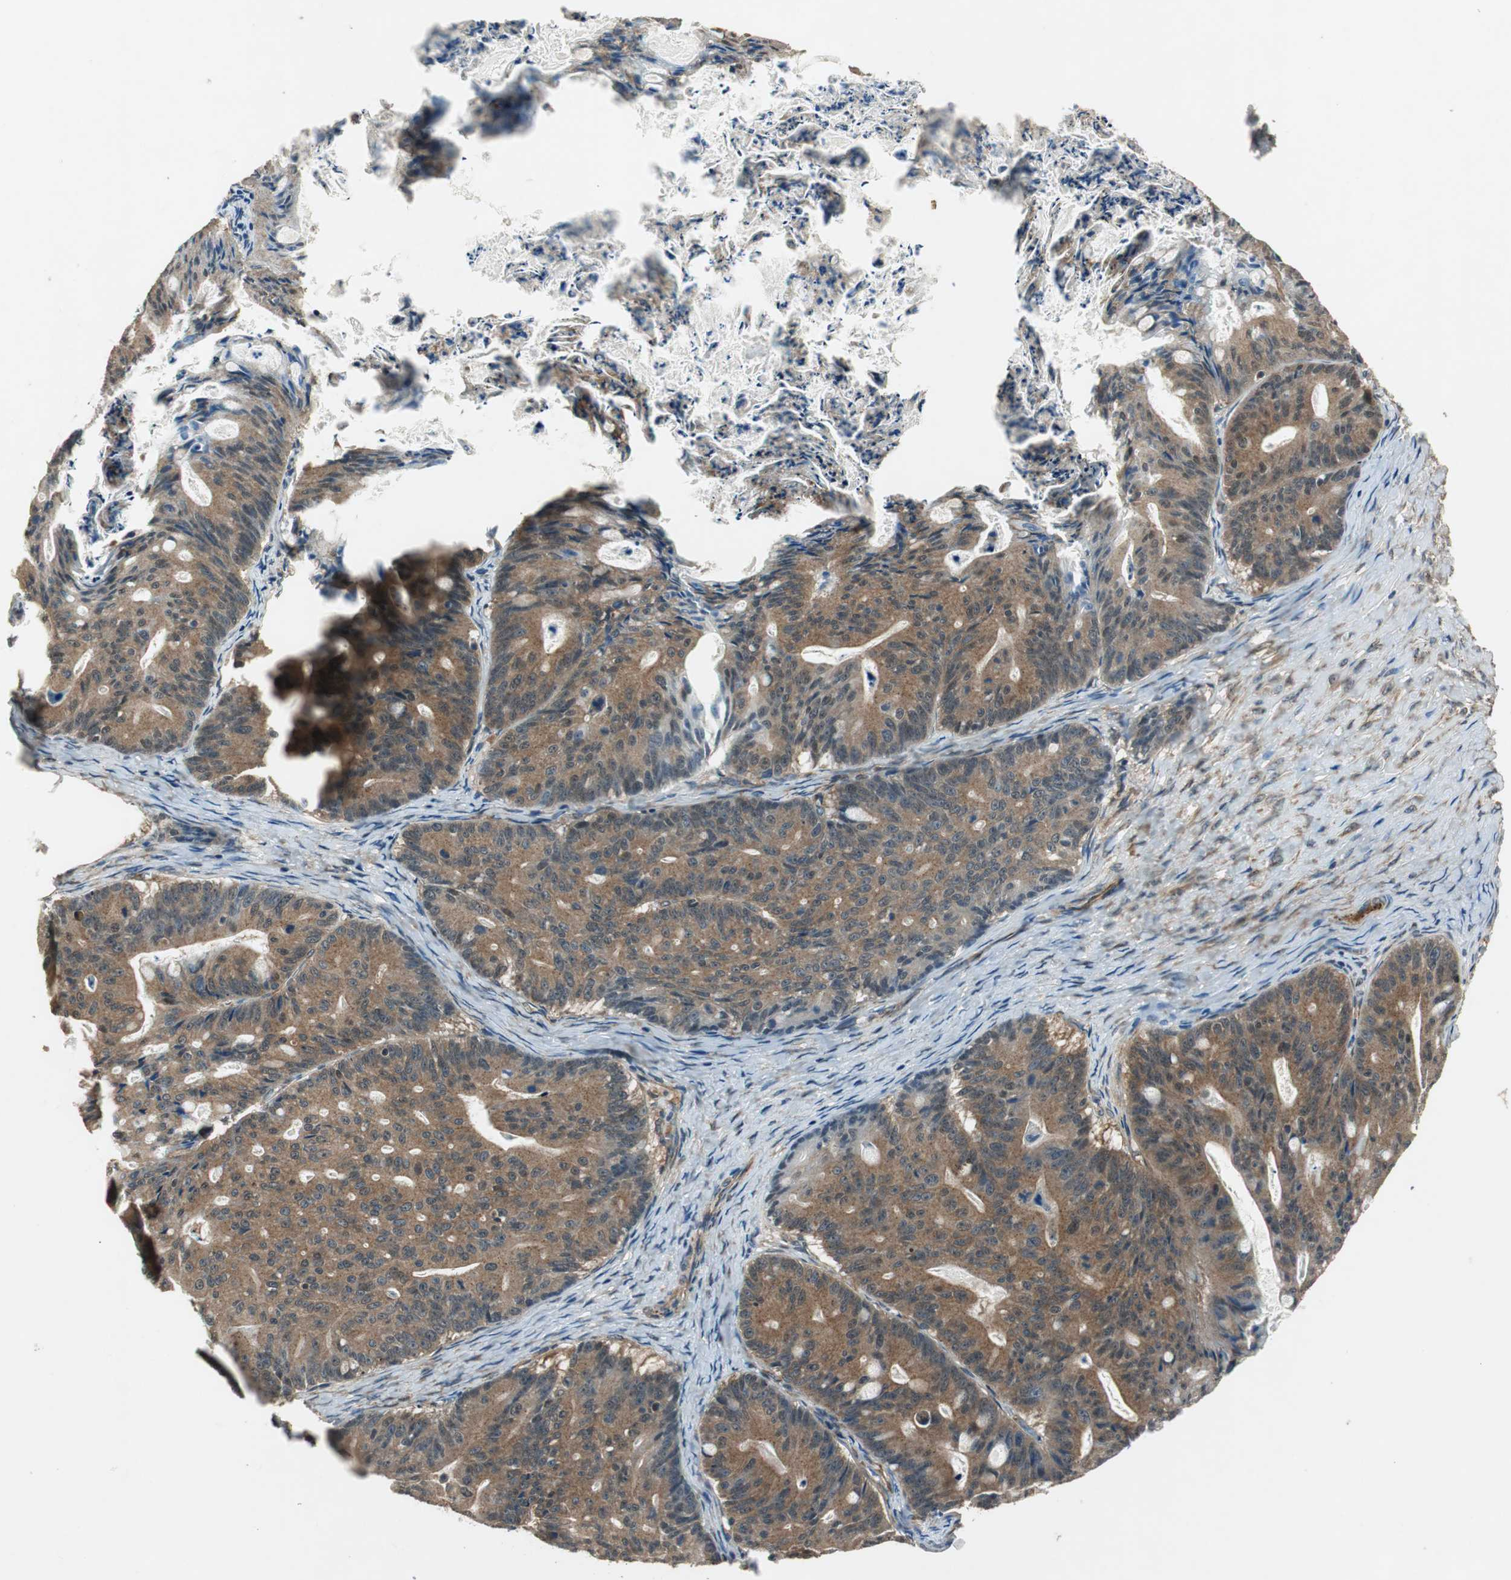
{"staining": {"intensity": "moderate", "quantity": ">75%", "location": "cytoplasmic/membranous"}, "tissue": "ovarian cancer", "cell_type": "Tumor cells", "image_type": "cancer", "snomed": [{"axis": "morphology", "description": "Cystadenocarcinoma, mucinous, NOS"}, {"axis": "topography", "description": "Ovary"}], "caption": "High-power microscopy captured an immunohistochemistry (IHC) histopathology image of ovarian cancer, revealing moderate cytoplasmic/membranous staining in about >75% of tumor cells.", "gene": "PSMB4", "patient": {"sex": "female", "age": 36}}